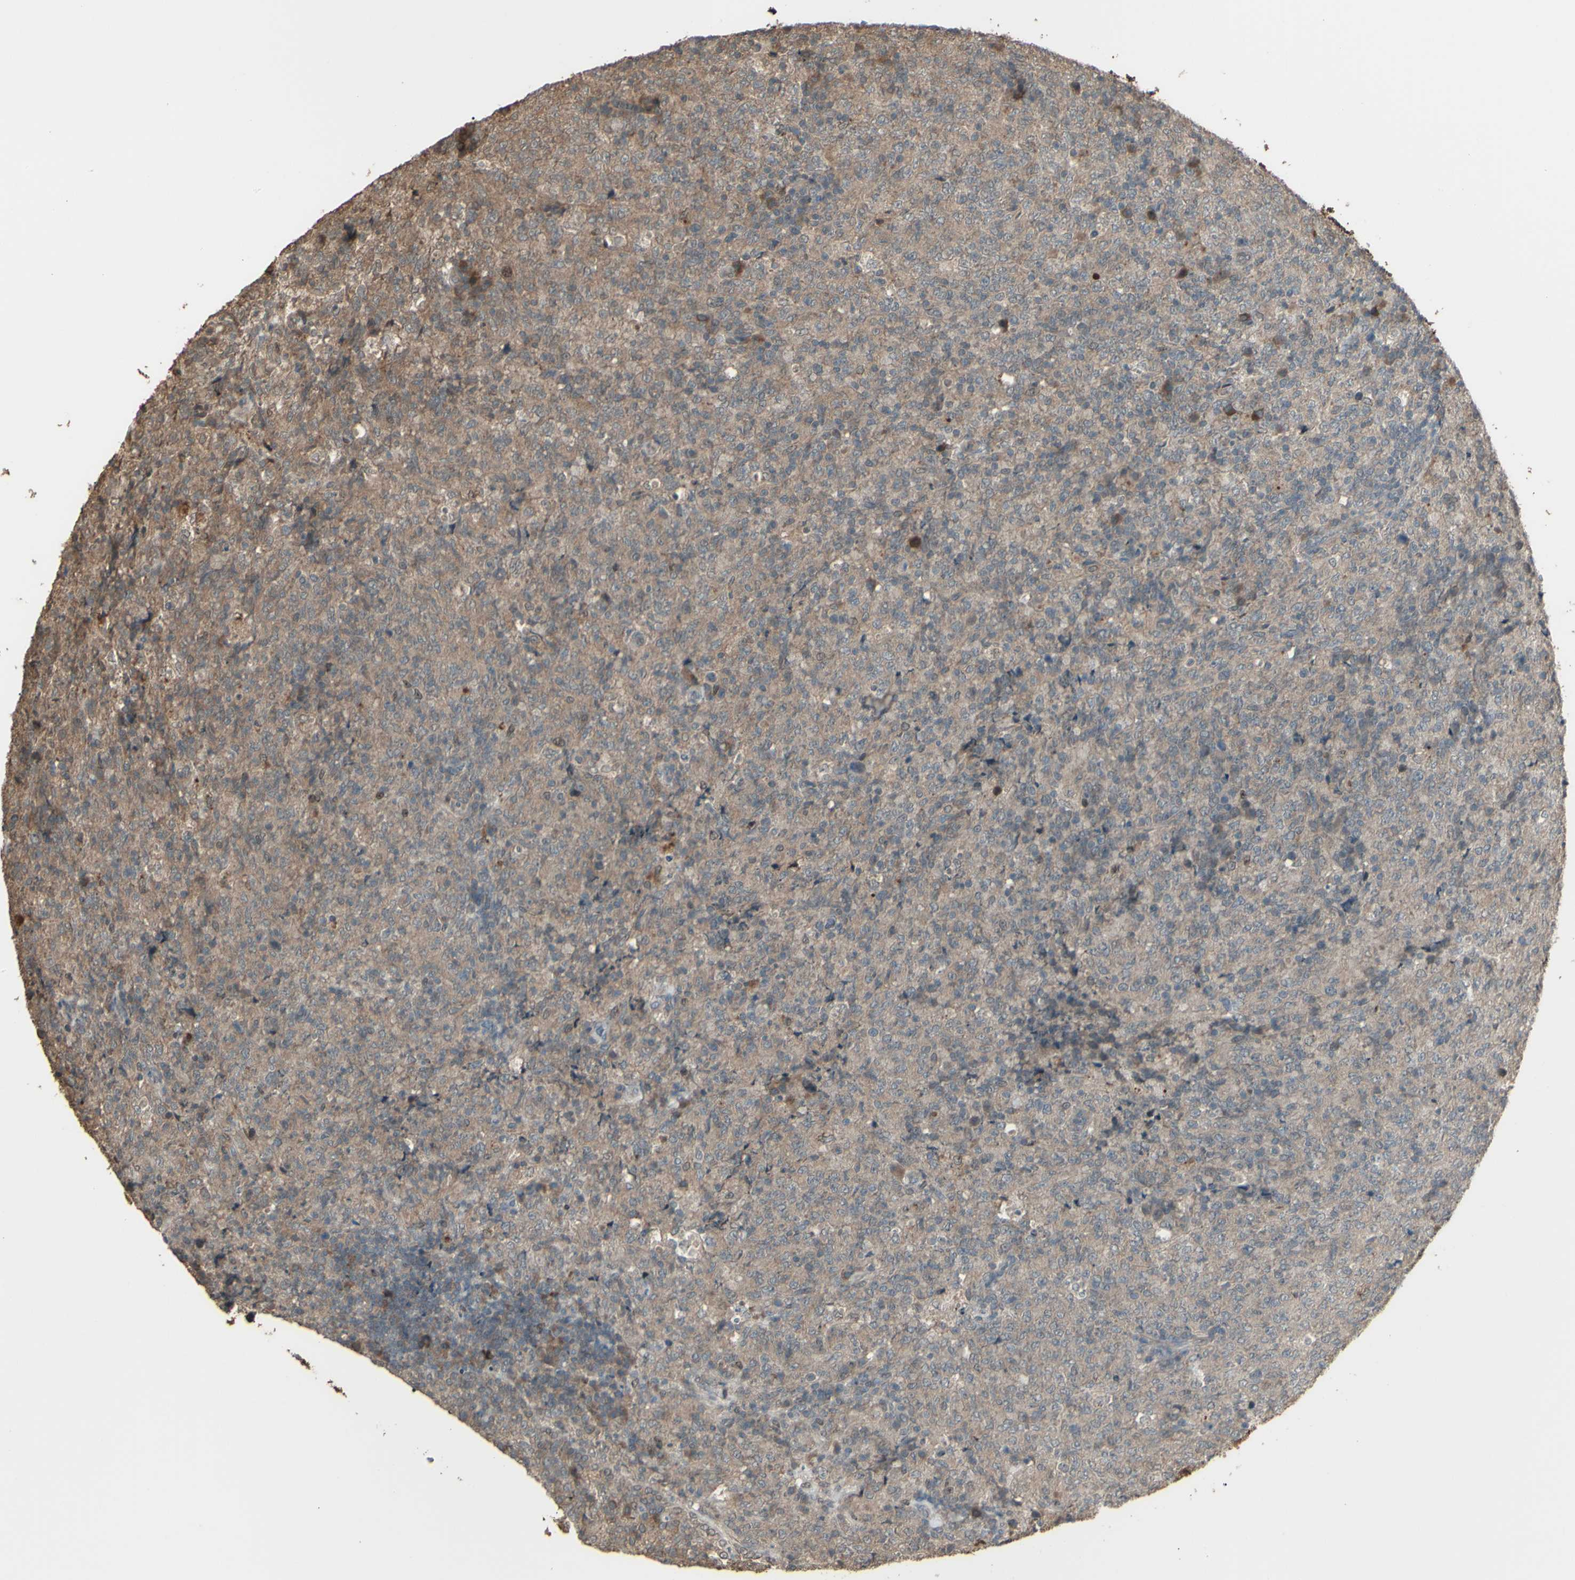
{"staining": {"intensity": "weak", "quantity": ">75%", "location": "cytoplasmic/membranous"}, "tissue": "lymphoma", "cell_type": "Tumor cells", "image_type": "cancer", "snomed": [{"axis": "morphology", "description": "Malignant lymphoma, non-Hodgkin's type, High grade"}, {"axis": "topography", "description": "Tonsil"}], "caption": "The histopathology image reveals immunohistochemical staining of lymphoma. There is weak cytoplasmic/membranous expression is present in approximately >75% of tumor cells. (DAB (3,3'-diaminobenzidine) = brown stain, brightfield microscopy at high magnification).", "gene": "GNAS", "patient": {"sex": "female", "age": 36}}